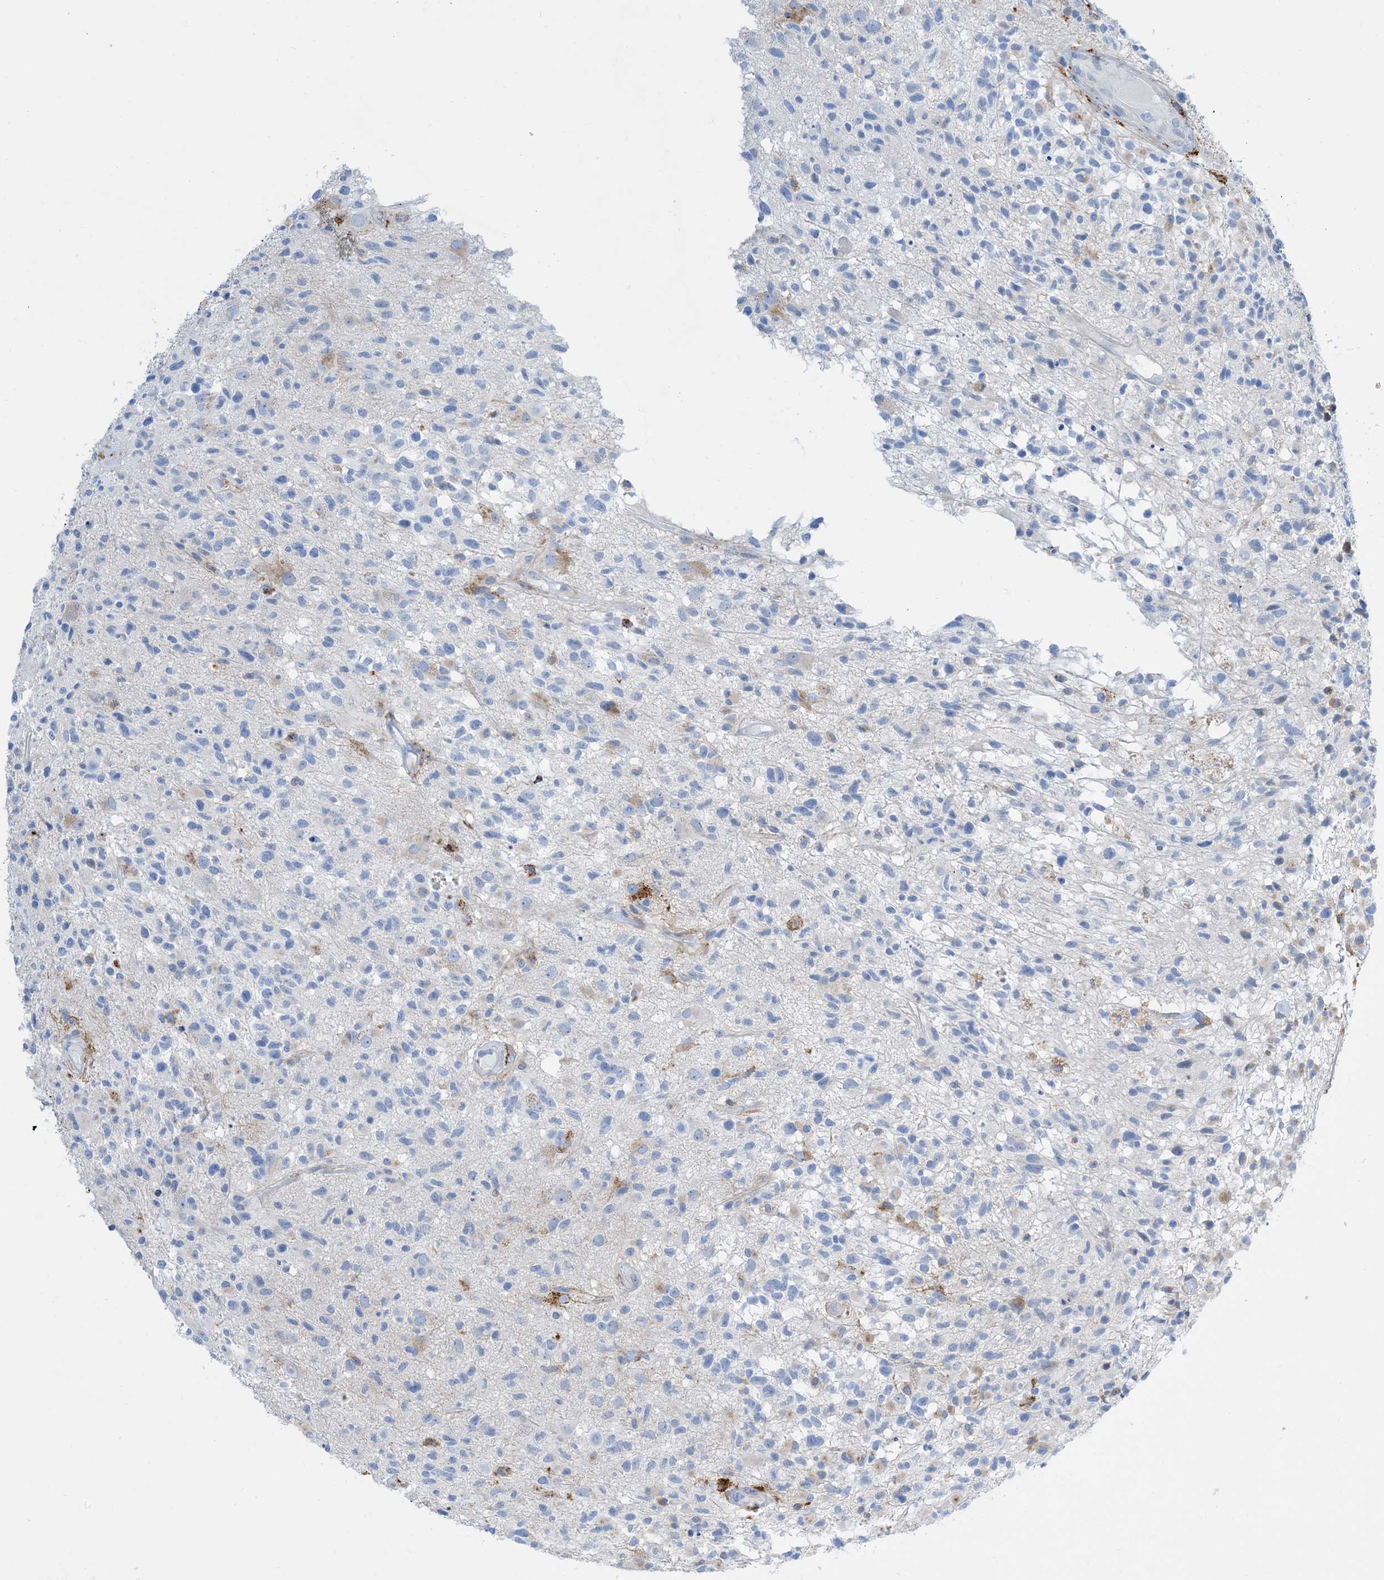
{"staining": {"intensity": "negative", "quantity": "none", "location": "none"}, "tissue": "glioma", "cell_type": "Tumor cells", "image_type": "cancer", "snomed": [{"axis": "morphology", "description": "Glioma, malignant, High grade"}, {"axis": "morphology", "description": "Glioblastoma, NOS"}, {"axis": "topography", "description": "Brain"}], "caption": "Immunohistochemical staining of human glioblastoma exhibits no significant positivity in tumor cells.", "gene": "DPH3", "patient": {"sex": "male", "age": 60}}